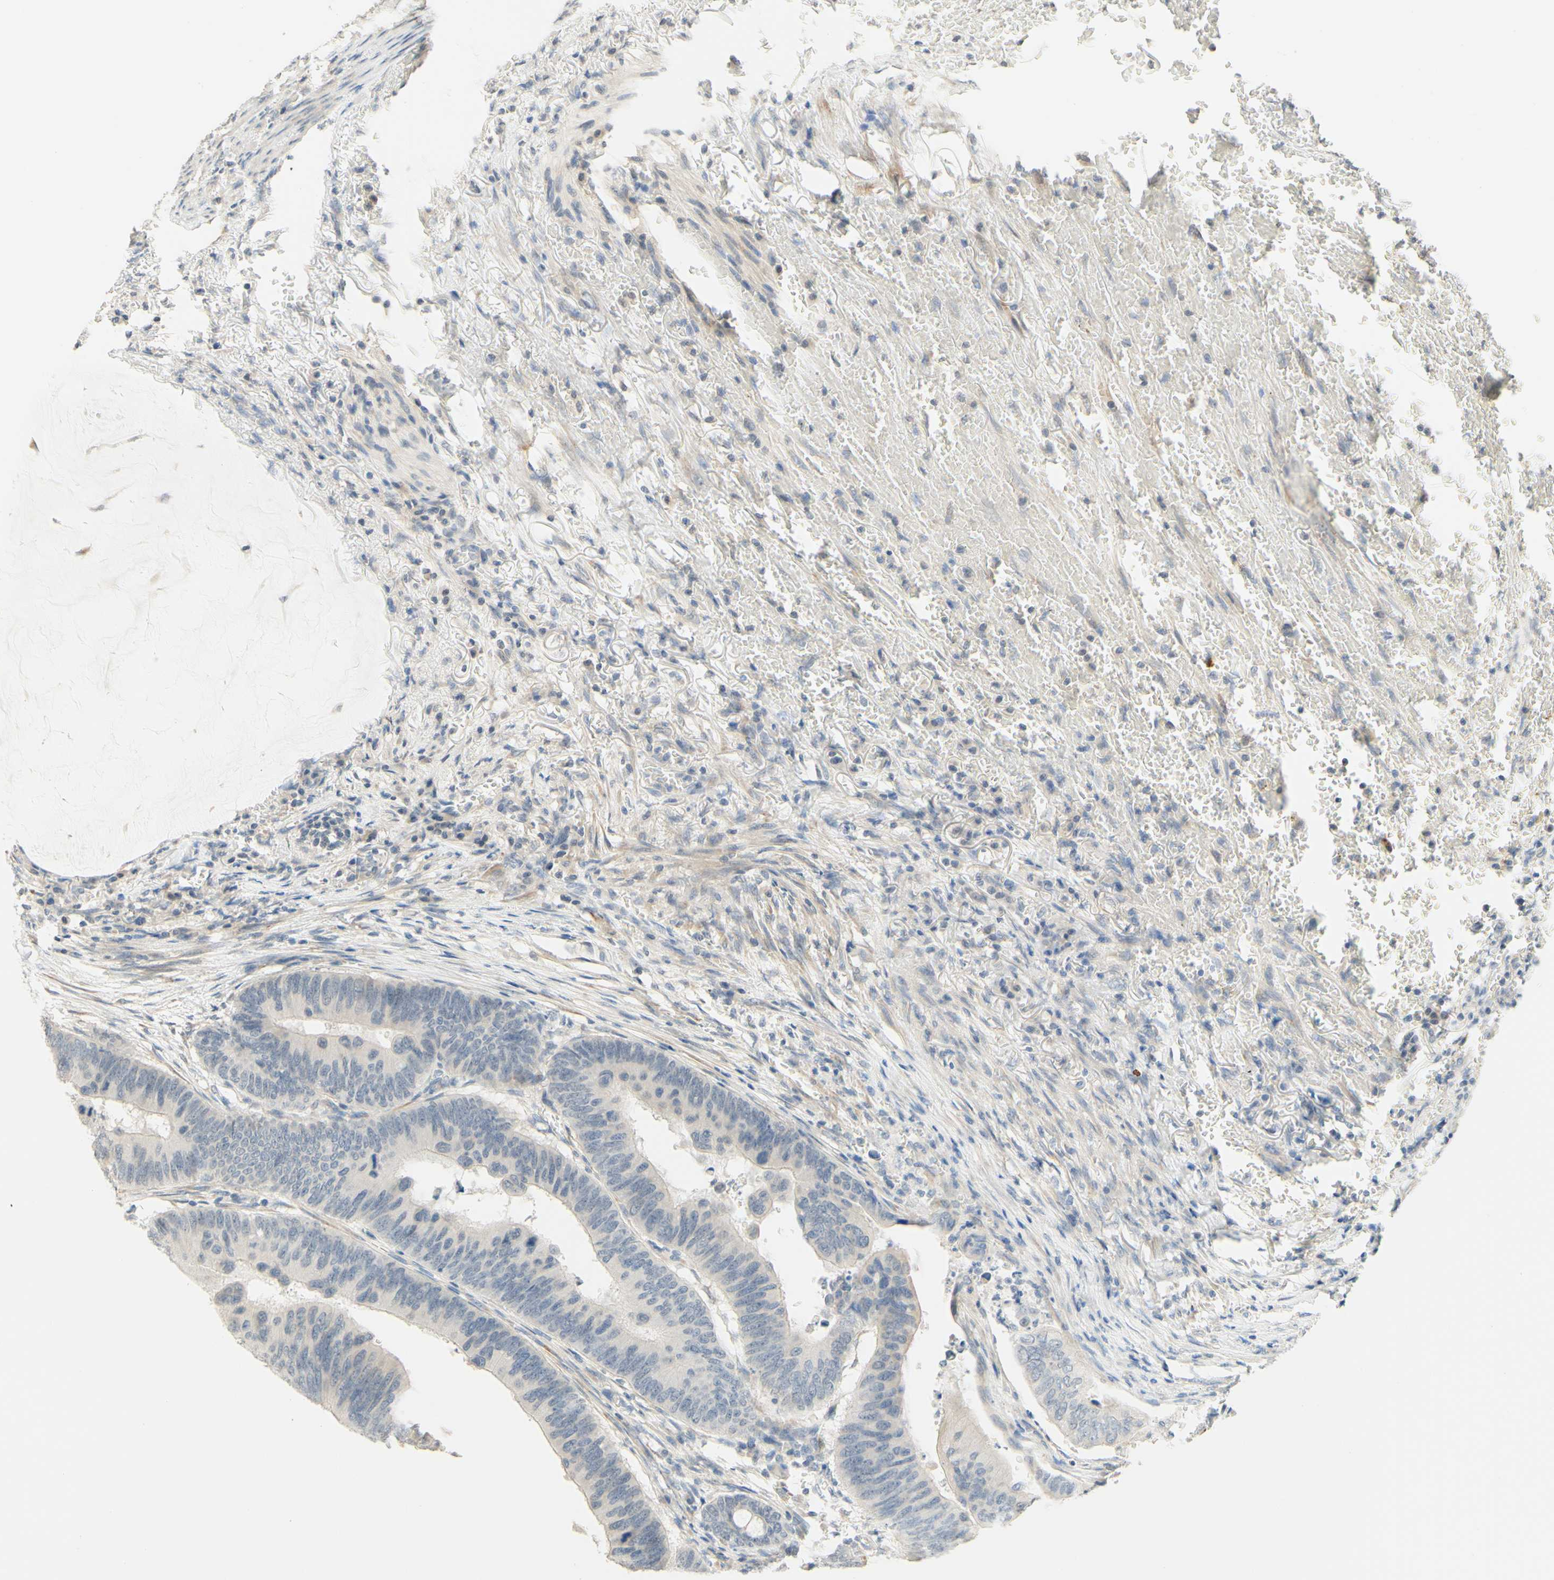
{"staining": {"intensity": "weak", "quantity": "<25%", "location": "cytoplasmic/membranous"}, "tissue": "colorectal cancer", "cell_type": "Tumor cells", "image_type": "cancer", "snomed": [{"axis": "morphology", "description": "Normal tissue, NOS"}, {"axis": "morphology", "description": "Adenocarcinoma, NOS"}, {"axis": "topography", "description": "Rectum"}, {"axis": "topography", "description": "Peripheral nerve tissue"}], "caption": "Human colorectal cancer stained for a protein using immunohistochemistry shows no positivity in tumor cells.", "gene": "MAG", "patient": {"sex": "male", "age": 92}}